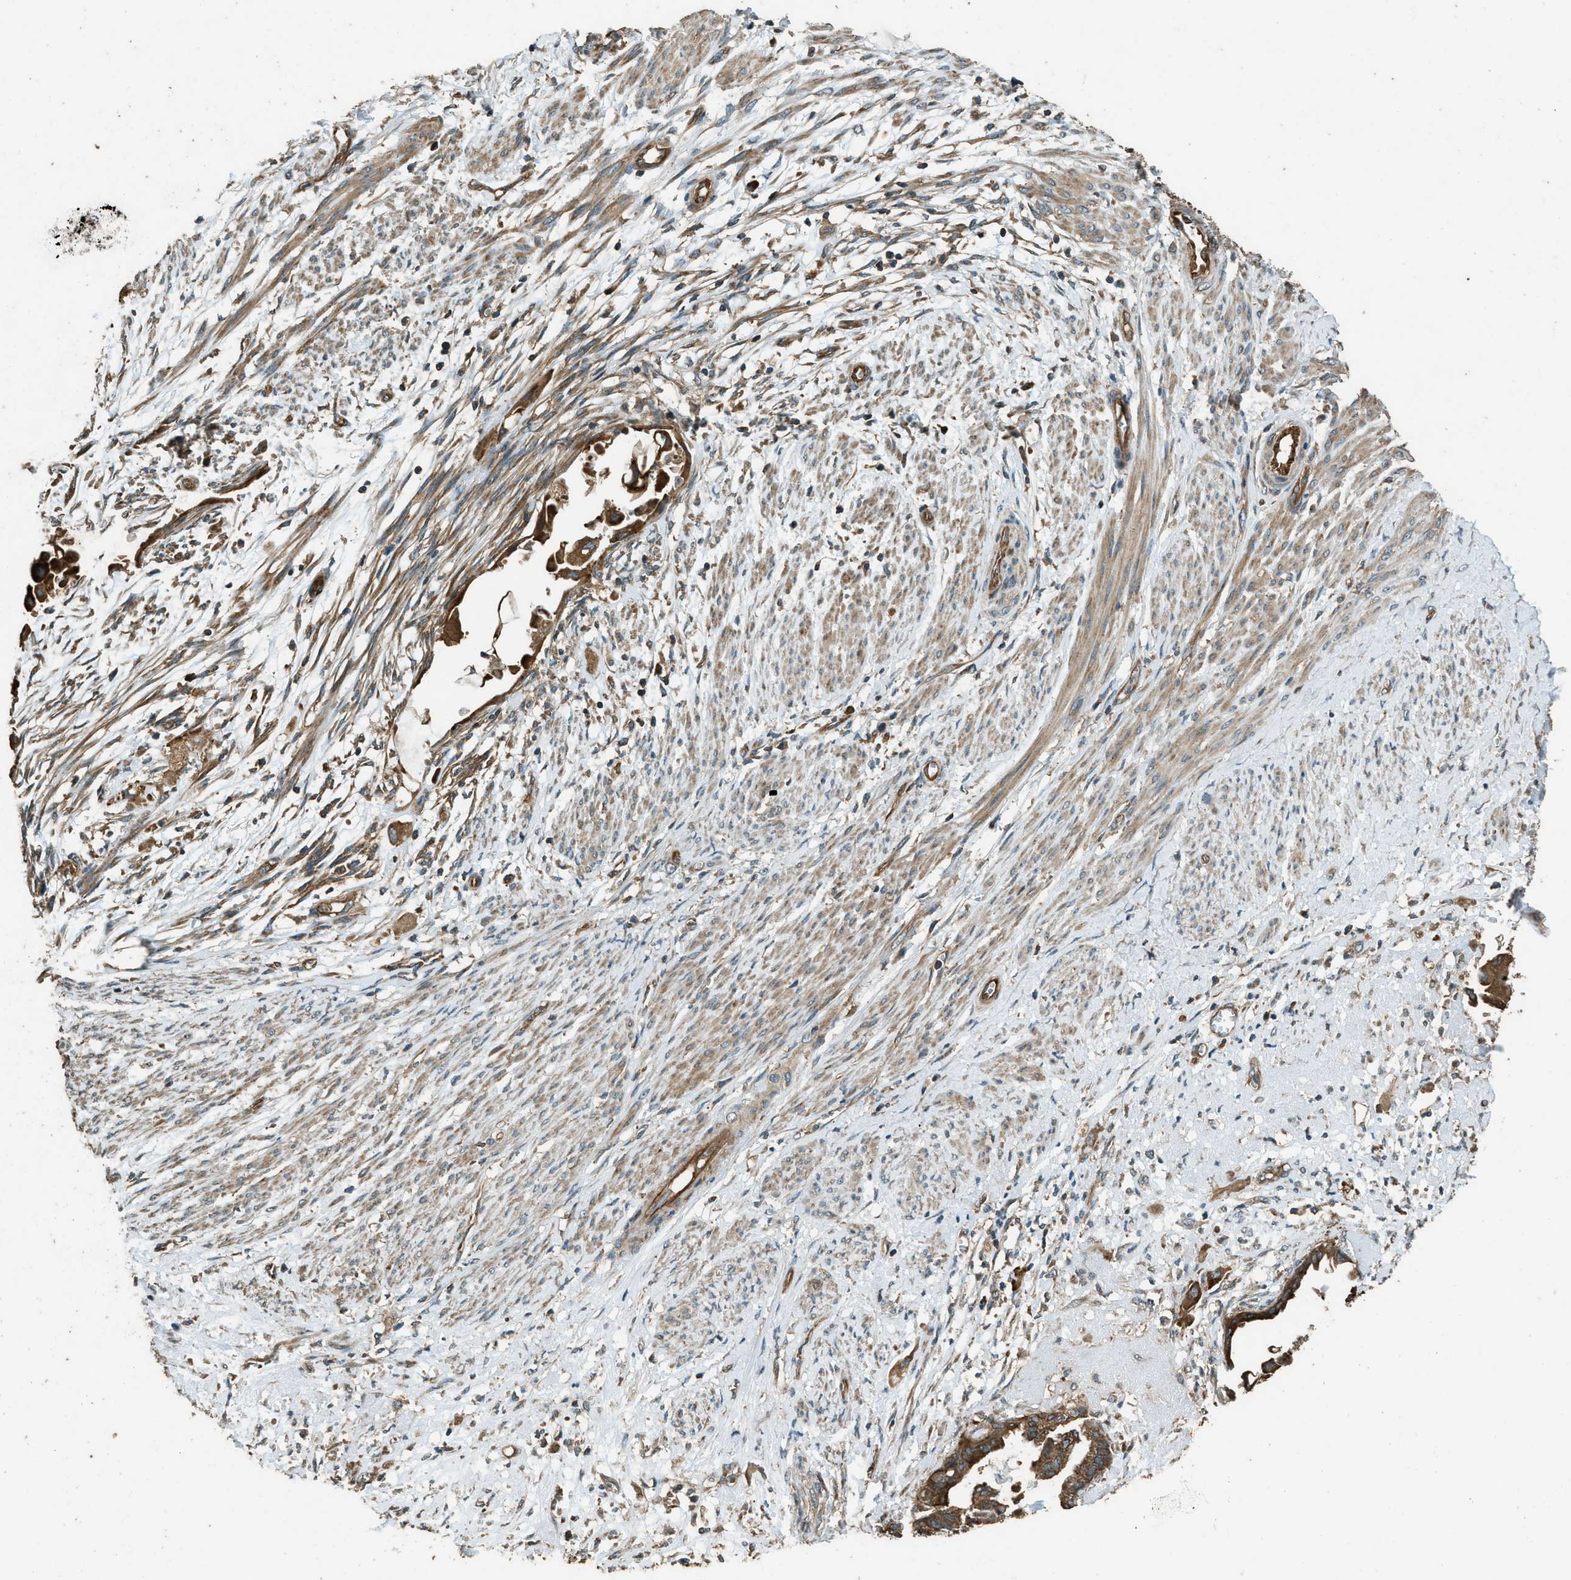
{"staining": {"intensity": "strong", "quantity": ">75%", "location": "cytoplasmic/membranous"}, "tissue": "cervical cancer", "cell_type": "Tumor cells", "image_type": "cancer", "snomed": [{"axis": "morphology", "description": "Normal tissue, NOS"}, {"axis": "morphology", "description": "Adenocarcinoma, NOS"}, {"axis": "topography", "description": "Cervix"}, {"axis": "topography", "description": "Endometrium"}], "caption": "This is a photomicrograph of IHC staining of adenocarcinoma (cervical), which shows strong positivity in the cytoplasmic/membranous of tumor cells.", "gene": "MARS1", "patient": {"sex": "female", "age": 86}}